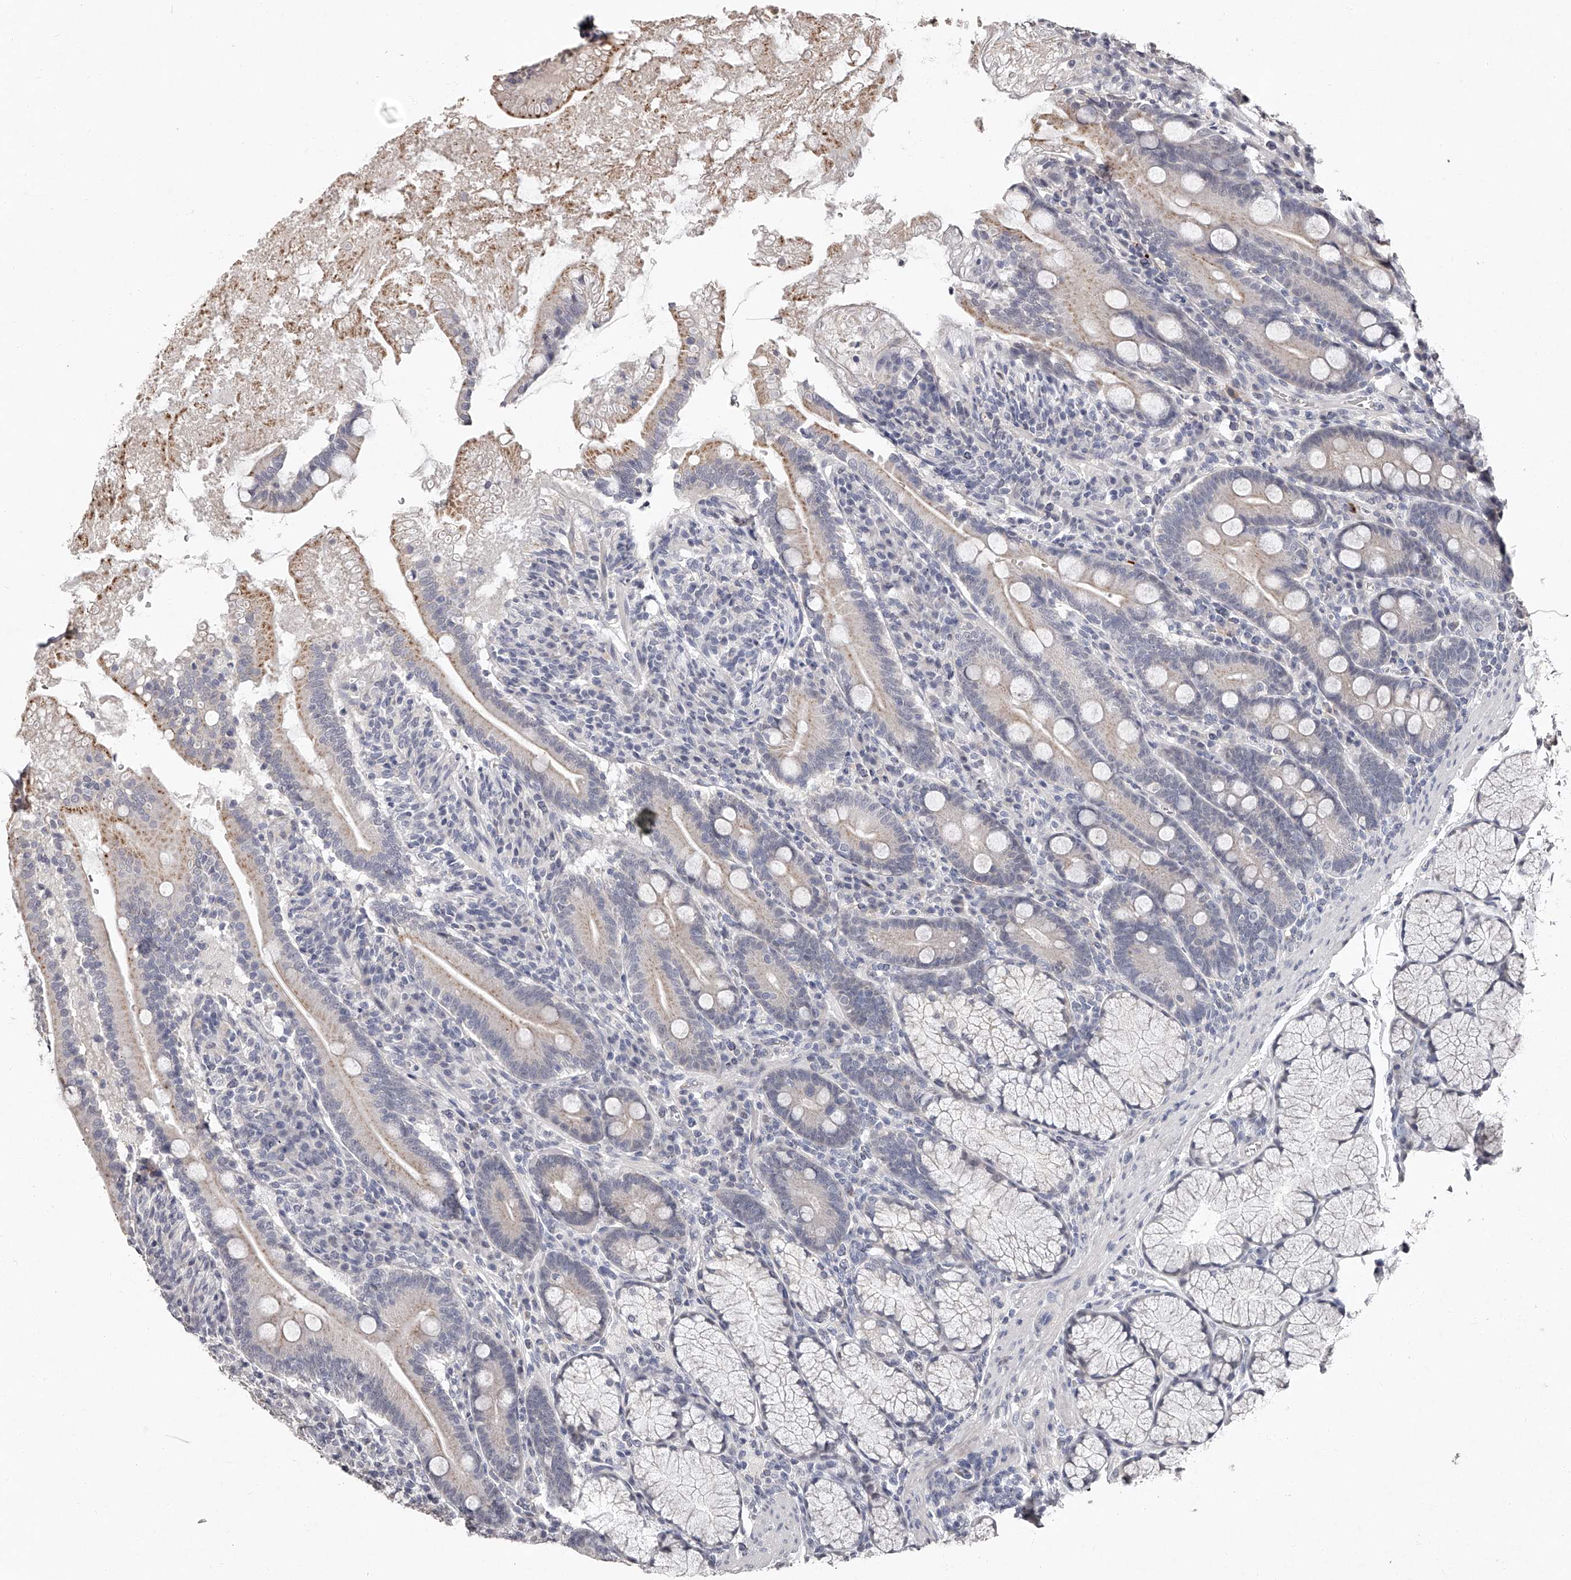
{"staining": {"intensity": "moderate", "quantity": "25%-75%", "location": "cytoplasmic/membranous"}, "tissue": "duodenum", "cell_type": "Glandular cells", "image_type": "normal", "snomed": [{"axis": "morphology", "description": "Normal tissue, NOS"}, {"axis": "topography", "description": "Duodenum"}], "caption": "Duodenum was stained to show a protein in brown. There is medium levels of moderate cytoplasmic/membranous staining in approximately 25%-75% of glandular cells.", "gene": "NT5DC1", "patient": {"sex": "male", "age": 35}}